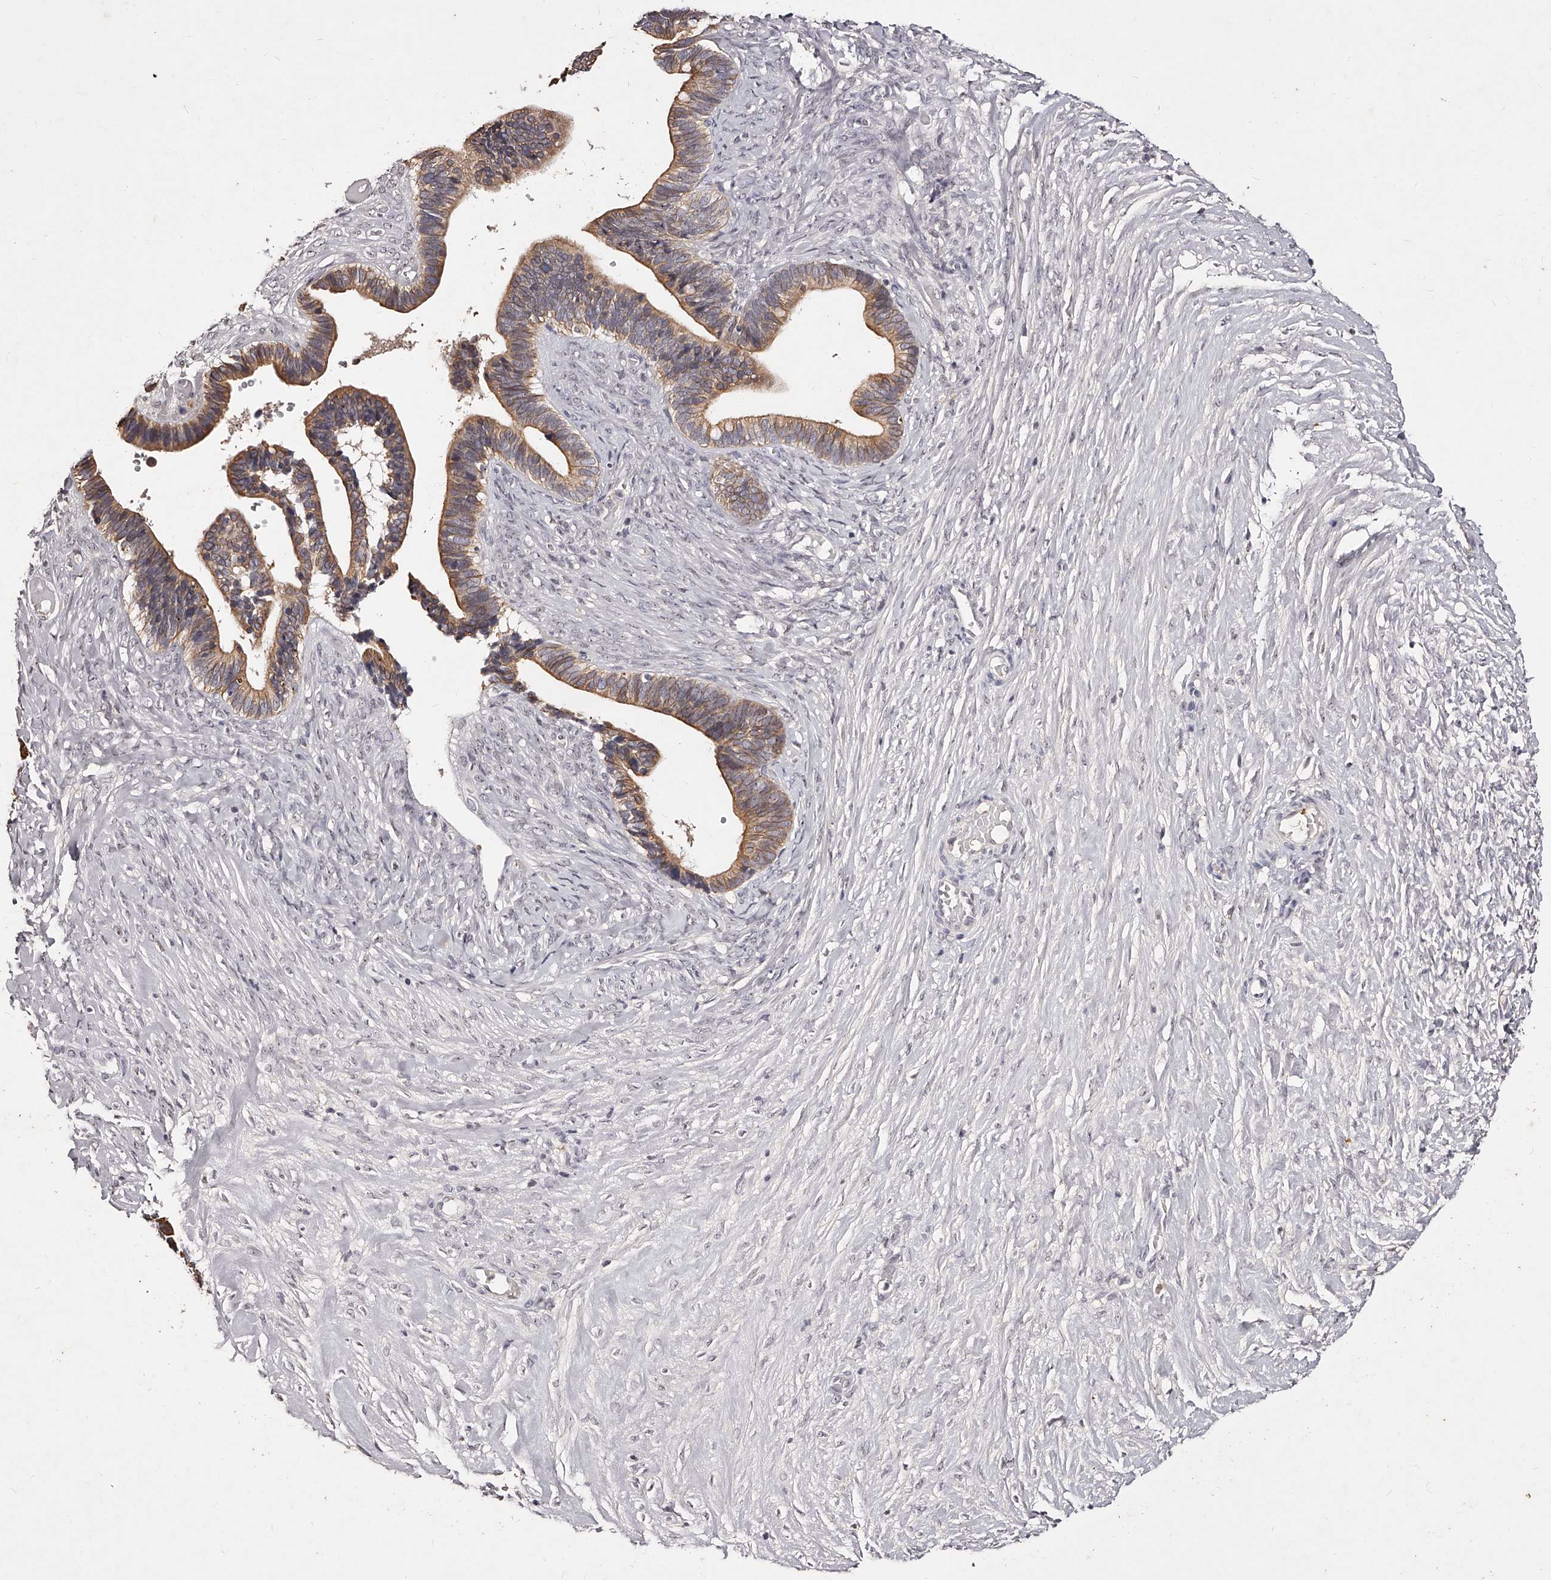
{"staining": {"intensity": "moderate", "quantity": ">75%", "location": "cytoplasmic/membranous"}, "tissue": "ovarian cancer", "cell_type": "Tumor cells", "image_type": "cancer", "snomed": [{"axis": "morphology", "description": "Cystadenocarcinoma, serous, NOS"}, {"axis": "topography", "description": "Ovary"}], "caption": "Immunohistochemical staining of human ovarian cancer (serous cystadenocarcinoma) exhibits medium levels of moderate cytoplasmic/membranous protein staining in approximately >75% of tumor cells.", "gene": "PHACTR1", "patient": {"sex": "female", "age": 56}}